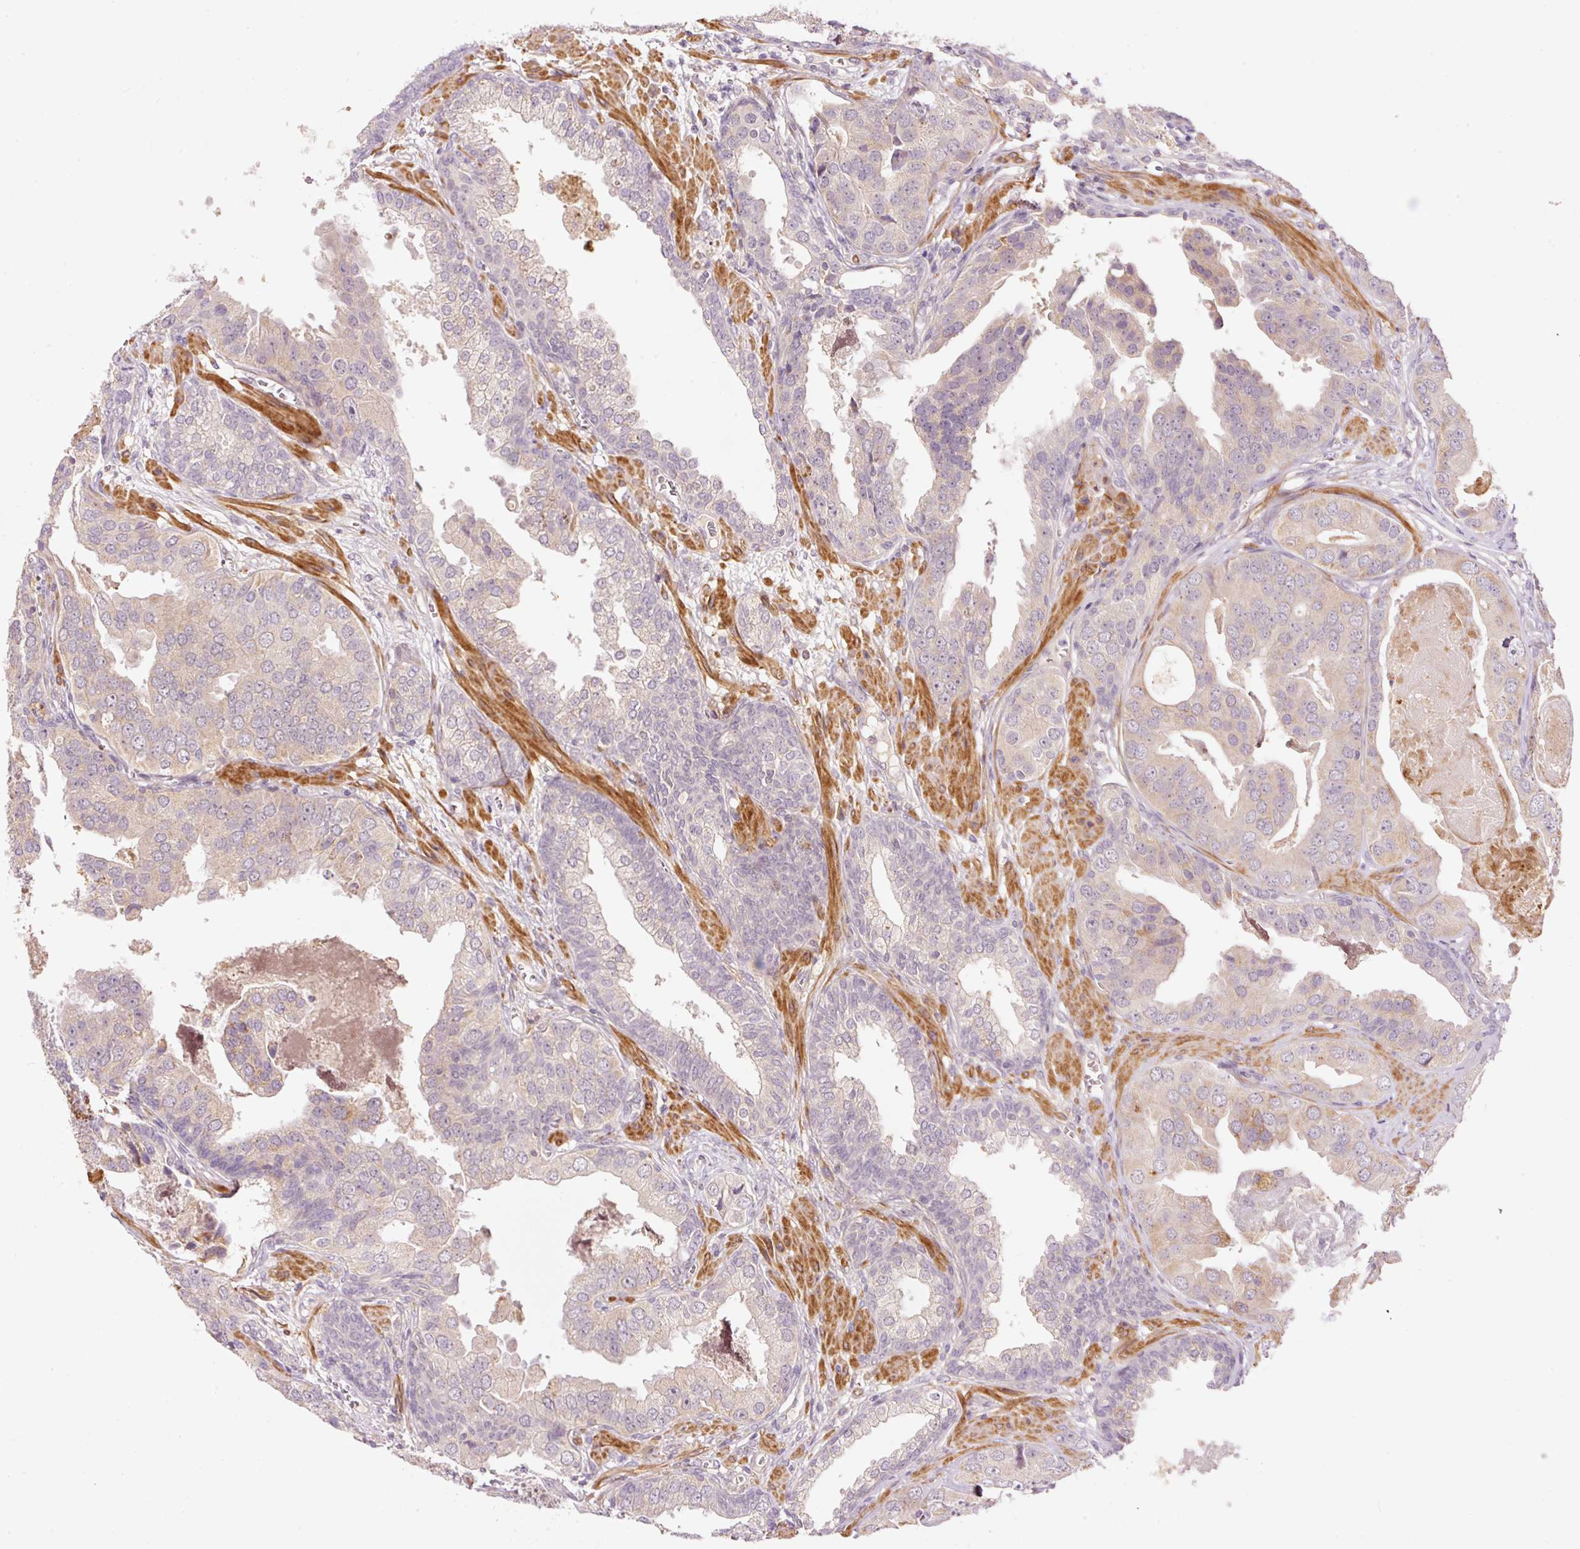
{"staining": {"intensity": "weak", "quantity": "25%-75%", "location": "cytoplasmic/membranous"}, "tissue": "prostate cancer", "cell_type": "Tumor cells", "image_type": "cancer", "snomed": [{"axis": "morphology", "description": "Adenocarcinoma, High grade"}, {"axis": "topography", "description": "Prostate"}], "caption": "Protein expression analysis of human adenocarcinoma (high-grade) (prostate) reveals weak cytoplasmic/membranous positivity in about 25%-75% of tumor cells.", "gene": "SLC29A3", "patient": {"sex": "male", "age": 71}}